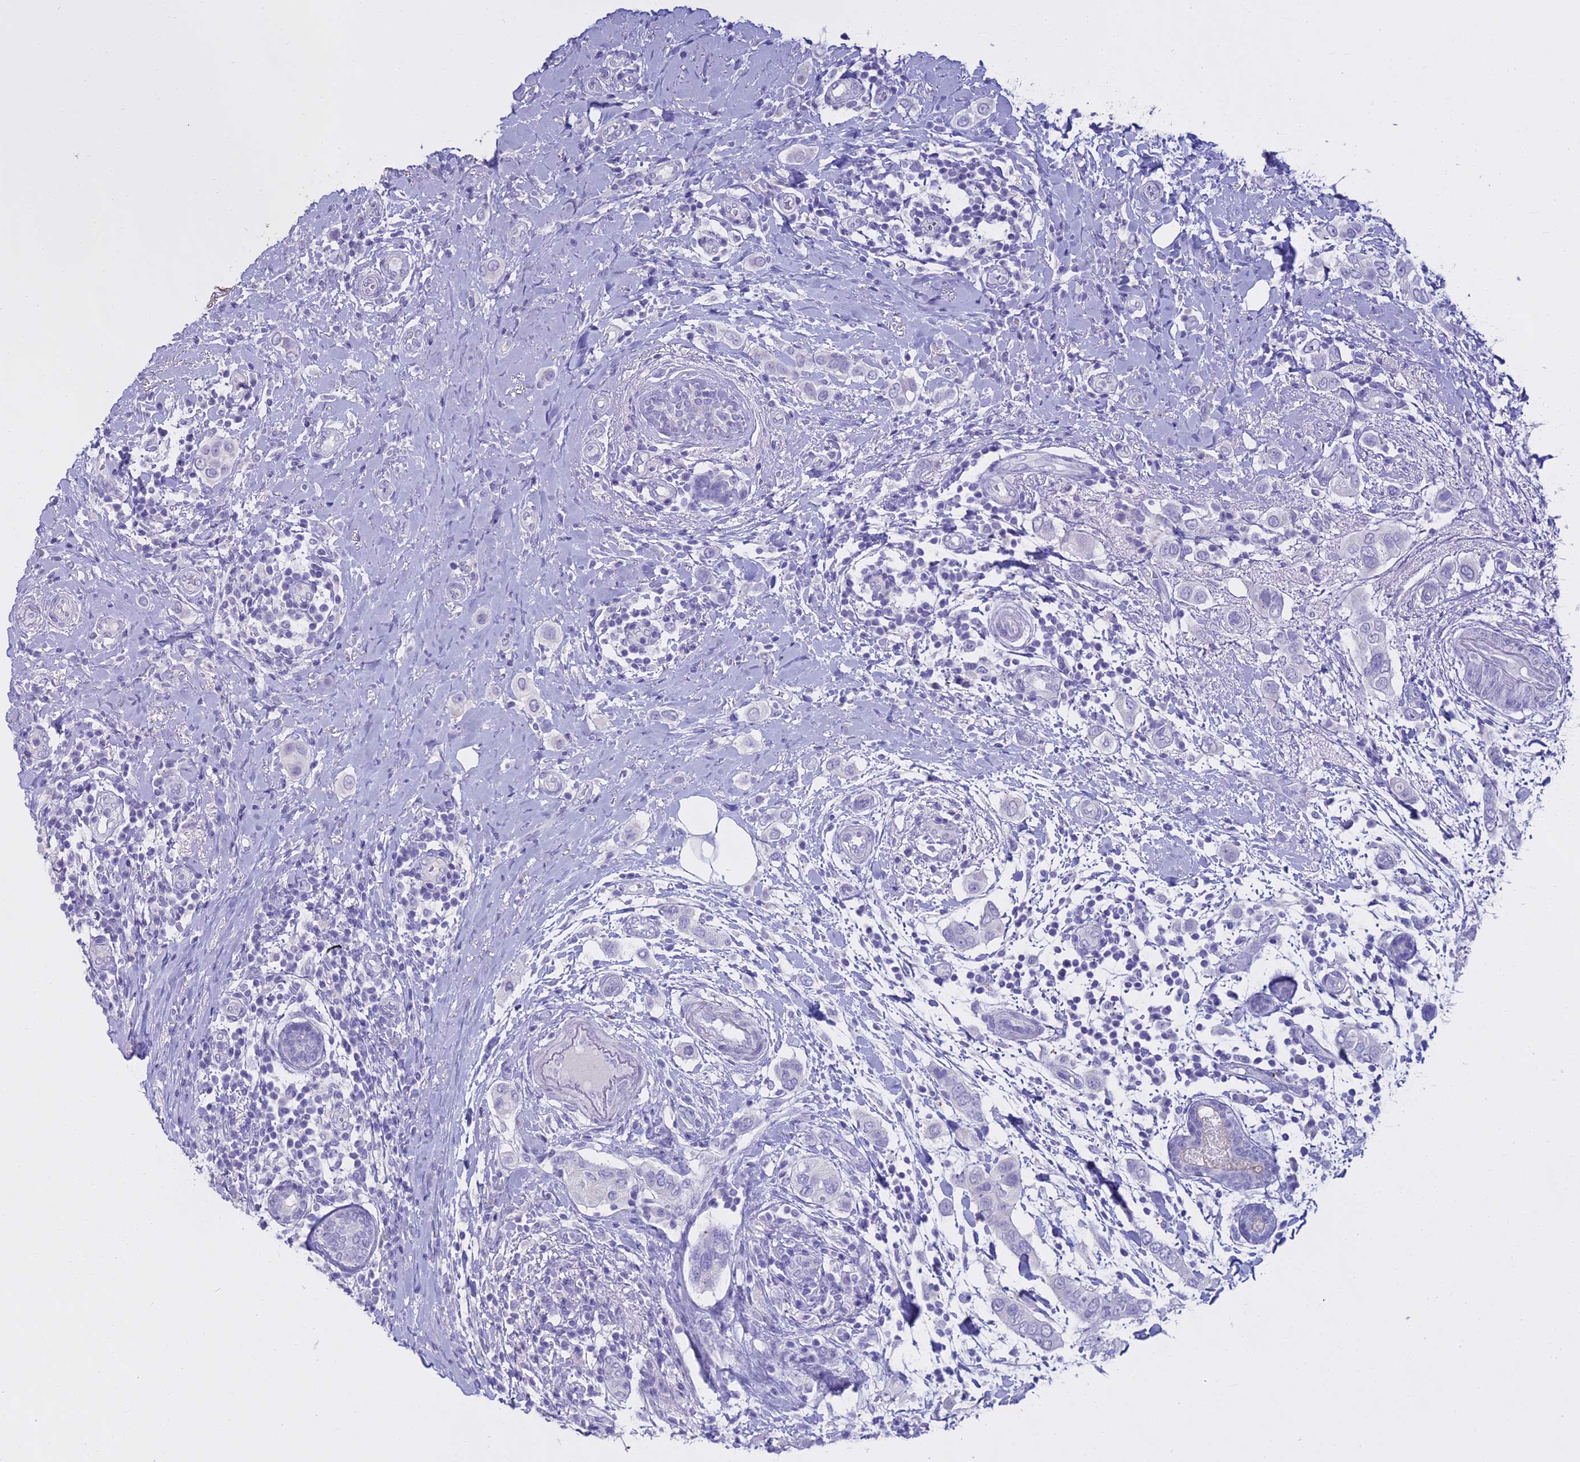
{"staining": {"intensity": "negative", "quantity": "none", "location": "none"}, "tissue": "breast cancer", "cell_type": "Tumor cells", "image_type": "cancer", "snomed": [{"axis": "morphology", "description": "Lobular carcinoma"}, {"axis": "topography", "description": "Breast"}], "caption": "DAB (3,3'-diaminobenzidine) immunohistochemical staining of human breast cancer reveals no significant positivity in tumor cells. Brightfield microscopy of immunohistochemistry stained with DAB (3,3'-diaminobenzidine) (brown) and hematoxylin (blue), captured at high magnification.", "gene": "ALPP", "patient": {"sex": "female", "age": 51}}